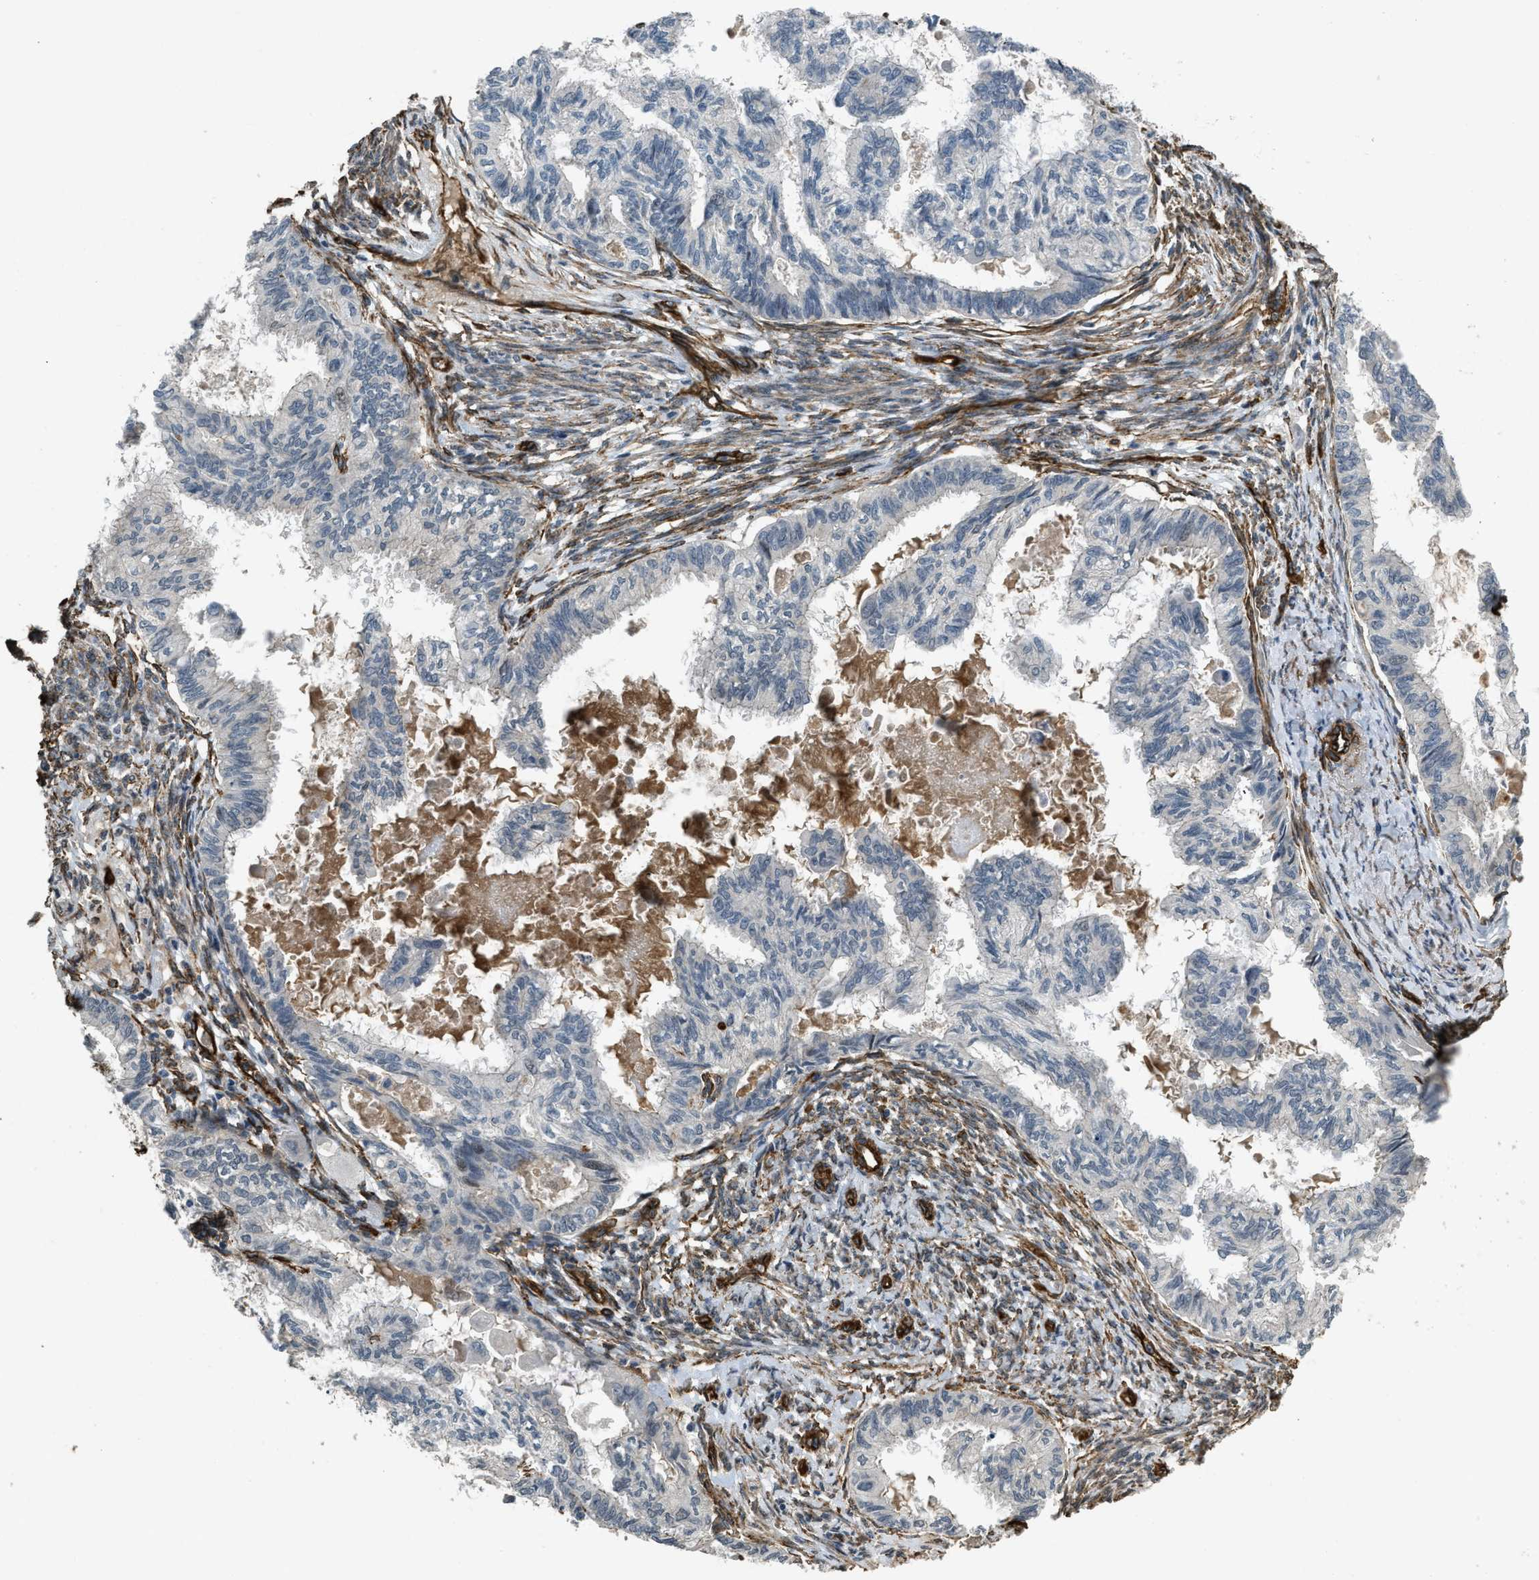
{"staining": {"intensity": "negative", "quantity": "none", "location": "none"}, "tissue": "cervical cancer", "cell_type": "Tumor cells", "image_type": "cancer", "snomed": [{"axis": "morphology", "description": "Normal tissue, NOS"}, {"axis": "morphology", "description": "Adenocarcinoma, NOS"}, {"axis": "topography", "description": "Cervix"}, {"axis": "topography", "description": "Endometrium"}], "caption": "Immunohistochemistry (IHC) image of neoplastic tissue: human adenocarcinoma (cervical) stained with DAB reveals no significant protein positivity in tumor cells. (DAB (3,3'-diaminobenzidine) IHC, high magnification).", "gene": "NMB", "patient": {"sex": "female", "age": 86}}